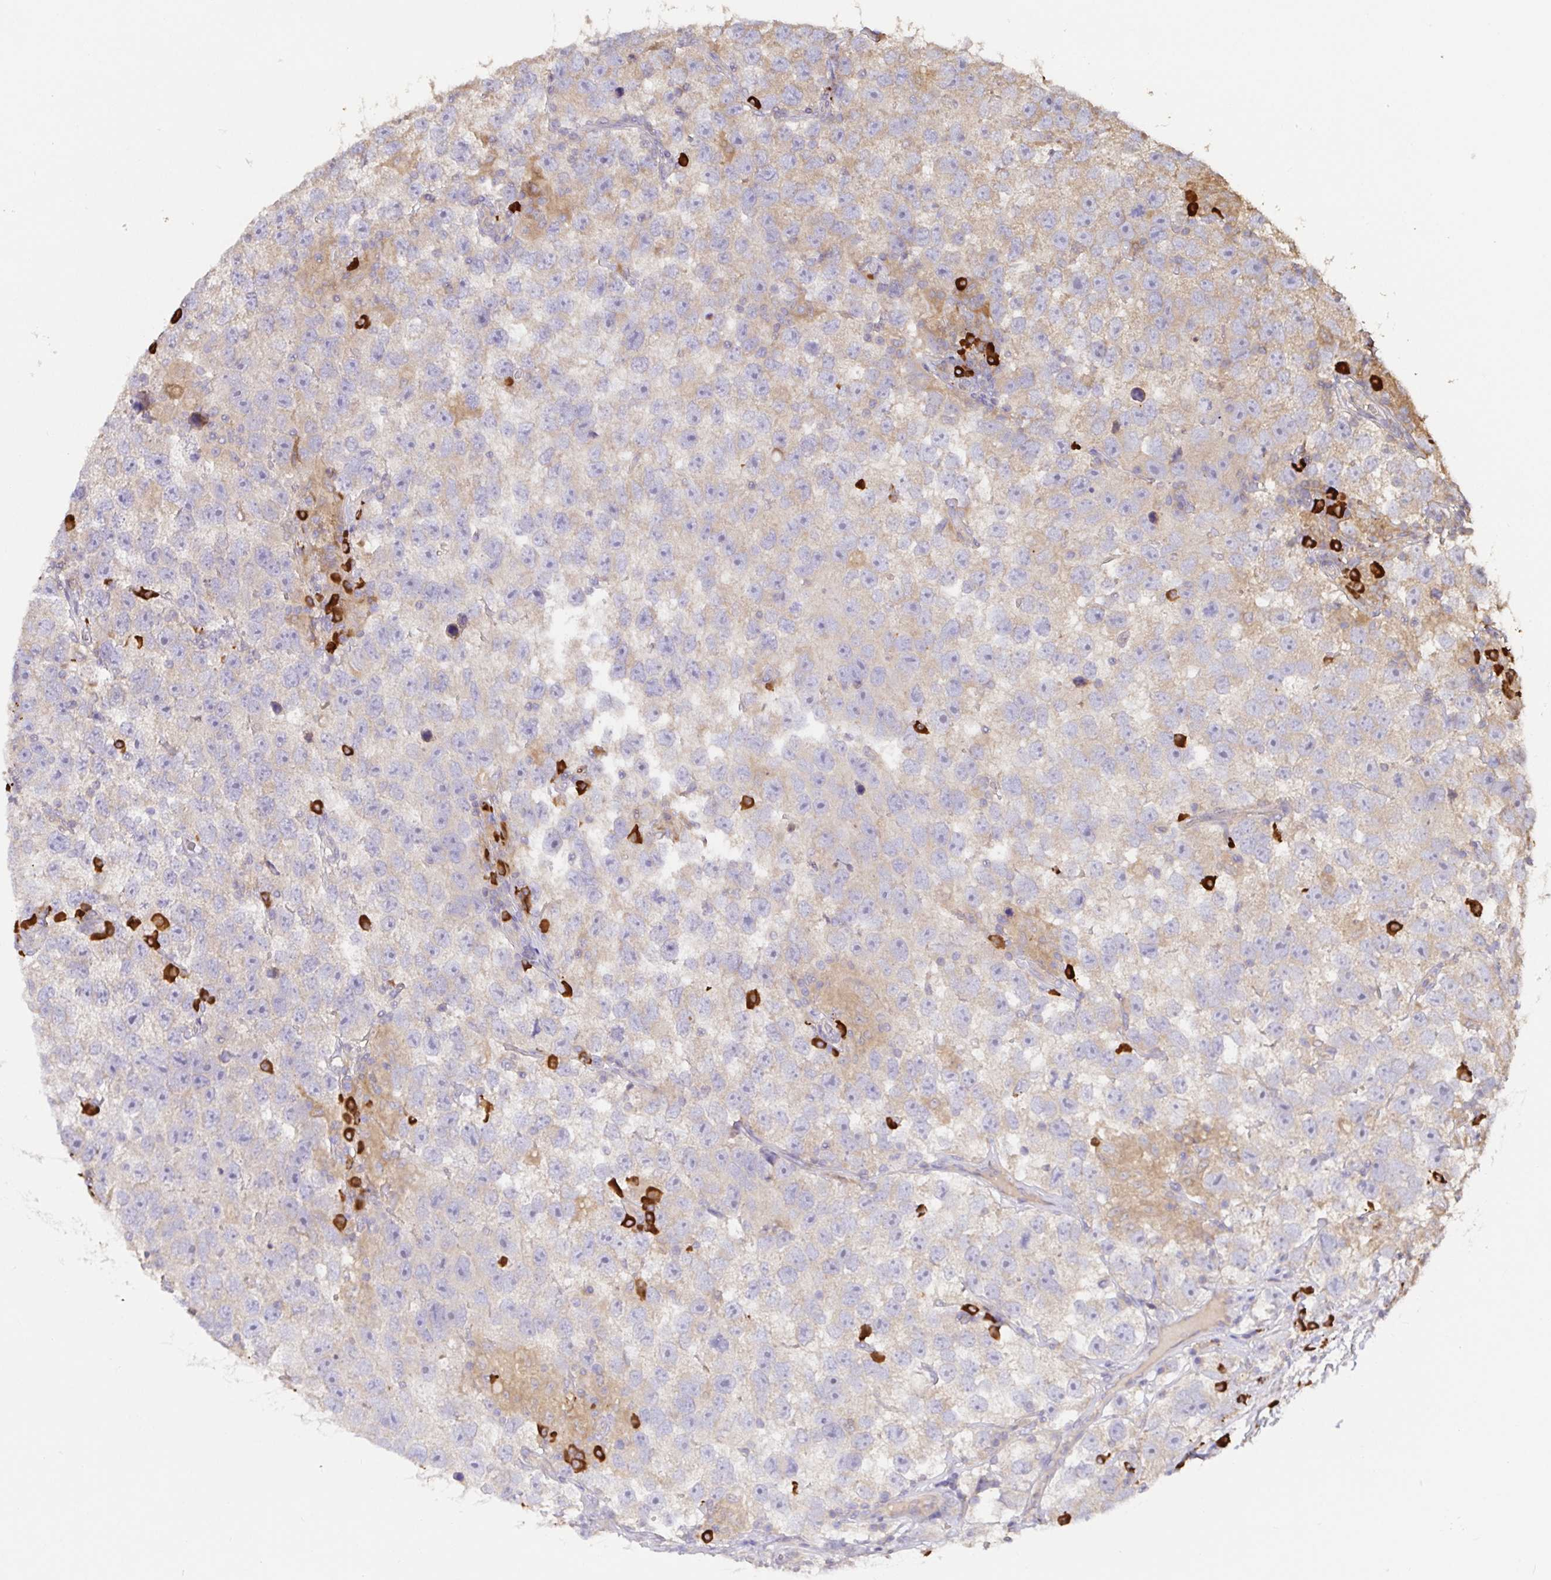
{"staining": {"intensity": "negative", "quantity": "none", "location": "none"}, "tissue": "testis cancer", "cell_type": "Tumor cells", "image_type": "cancer", "snomed": [{"axis": "morphology", "description": "Seminoma, NOS"}, {"axis": "topography", "description": "Testis"}], "caption": "An IHC micrograph of testis seminoma is shown. There is no staining in tumor cells of testis seminoma. (DAB IHC, high magnification).", "gene": "HAGH", "patient": {"sex": "male", "age": 26}}